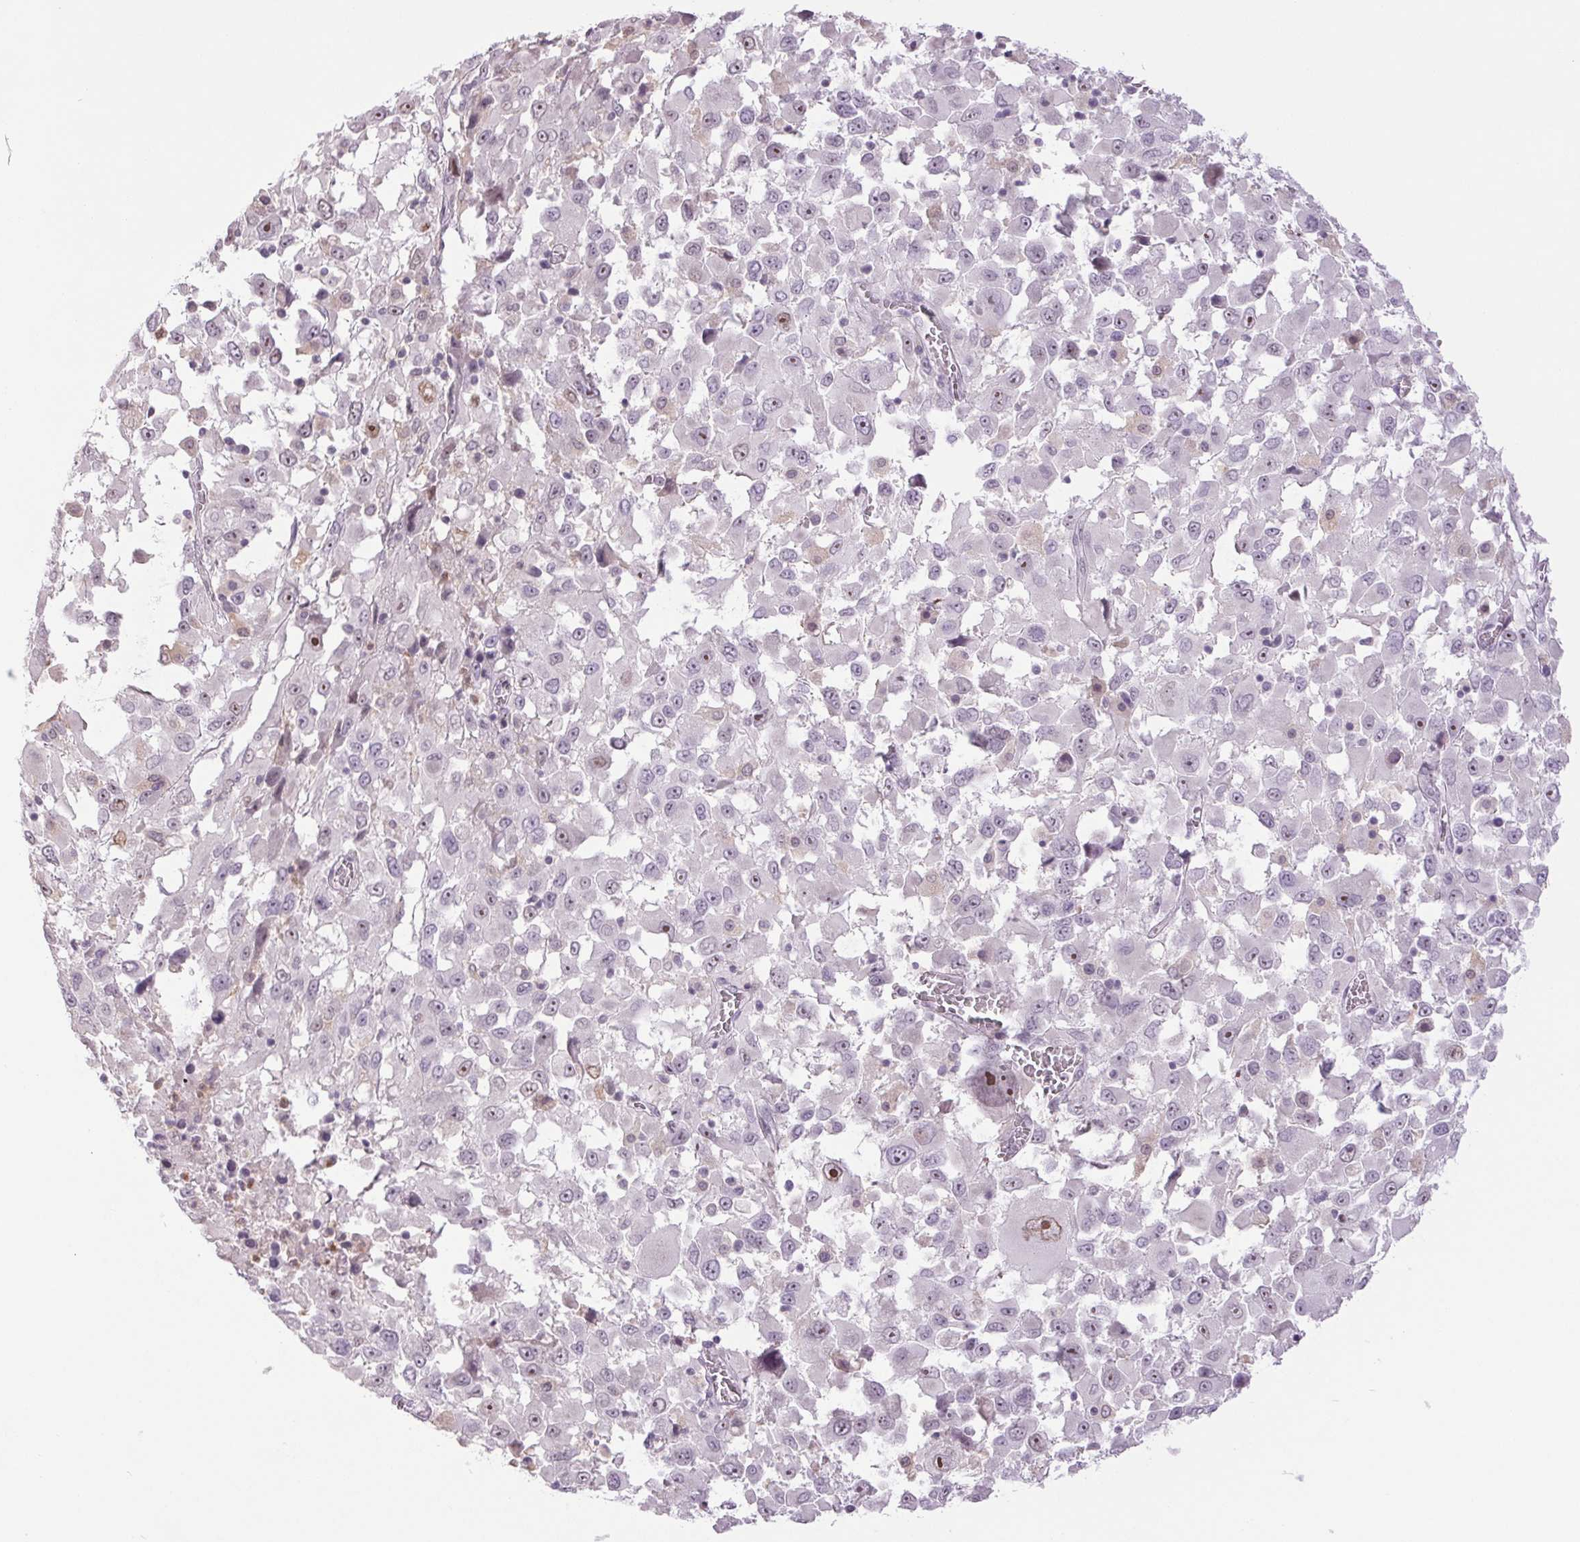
{"staining": {"intensity": "weak", "quantity": "<25%", "location": "nuclear"}, "tissue": "melanoma", "cell_type": "Tumor cells", "image_type": "cancer", "snomed": [{"axis": "morphology", "description": "Malignant melanoma, Metastatic site"}, {"axis": "topography", "description": "Soft tissue"}], "caption": "Immunohistochemical staining of melanoma displays no significant staining in tumor cells. (Brightfield microscopy of DAB immunohistochemistry at high magnification).", "gene": "SMIM6", "patient": {"sex": "male", "age": 50}}